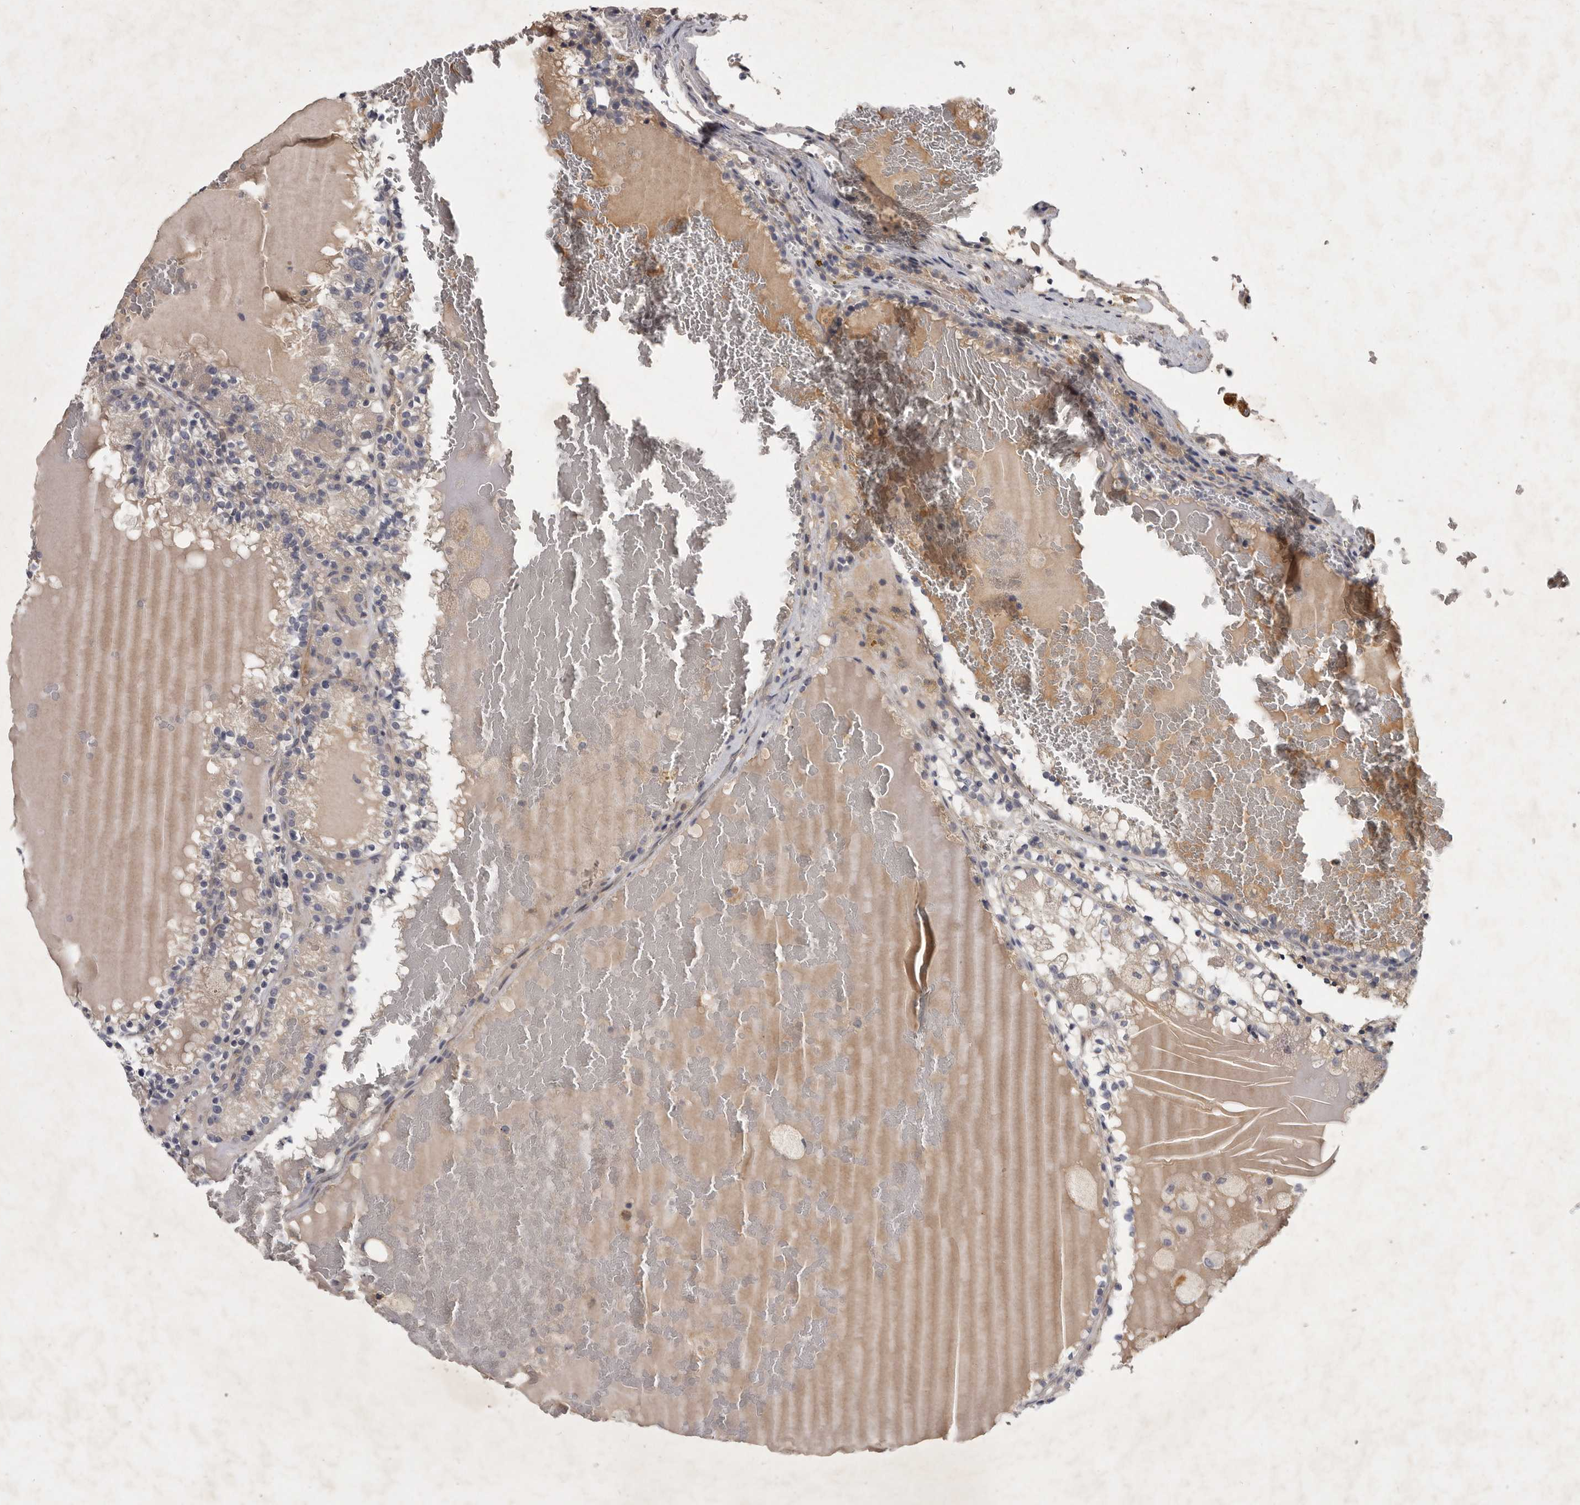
{"staining": {"intensity": "negative", "quantity": "none", "location": "none"}, "tissue": "renal cancer", "cell_type": "Tumor cells", "image_type": "cancer", "snomed": [{"axis": "morphology", "description": "Adenocarcinoma, NOS"}, {"axis": "topography", "description": "Kidney"}], "caption": "This image is of renal cancer (adenocarcinoma) stained with immunohistochemistry (IHC) to label a protein in brown with the nuclei are counter-stained blue. There is no positivity in tumor cells. (DAB (3,3'-diaminobenzidine) immunohistochemistry with hematoxylin counter stain).", "gene": "SLC22A1", "patient": {"sex": "female", "age": 56}}